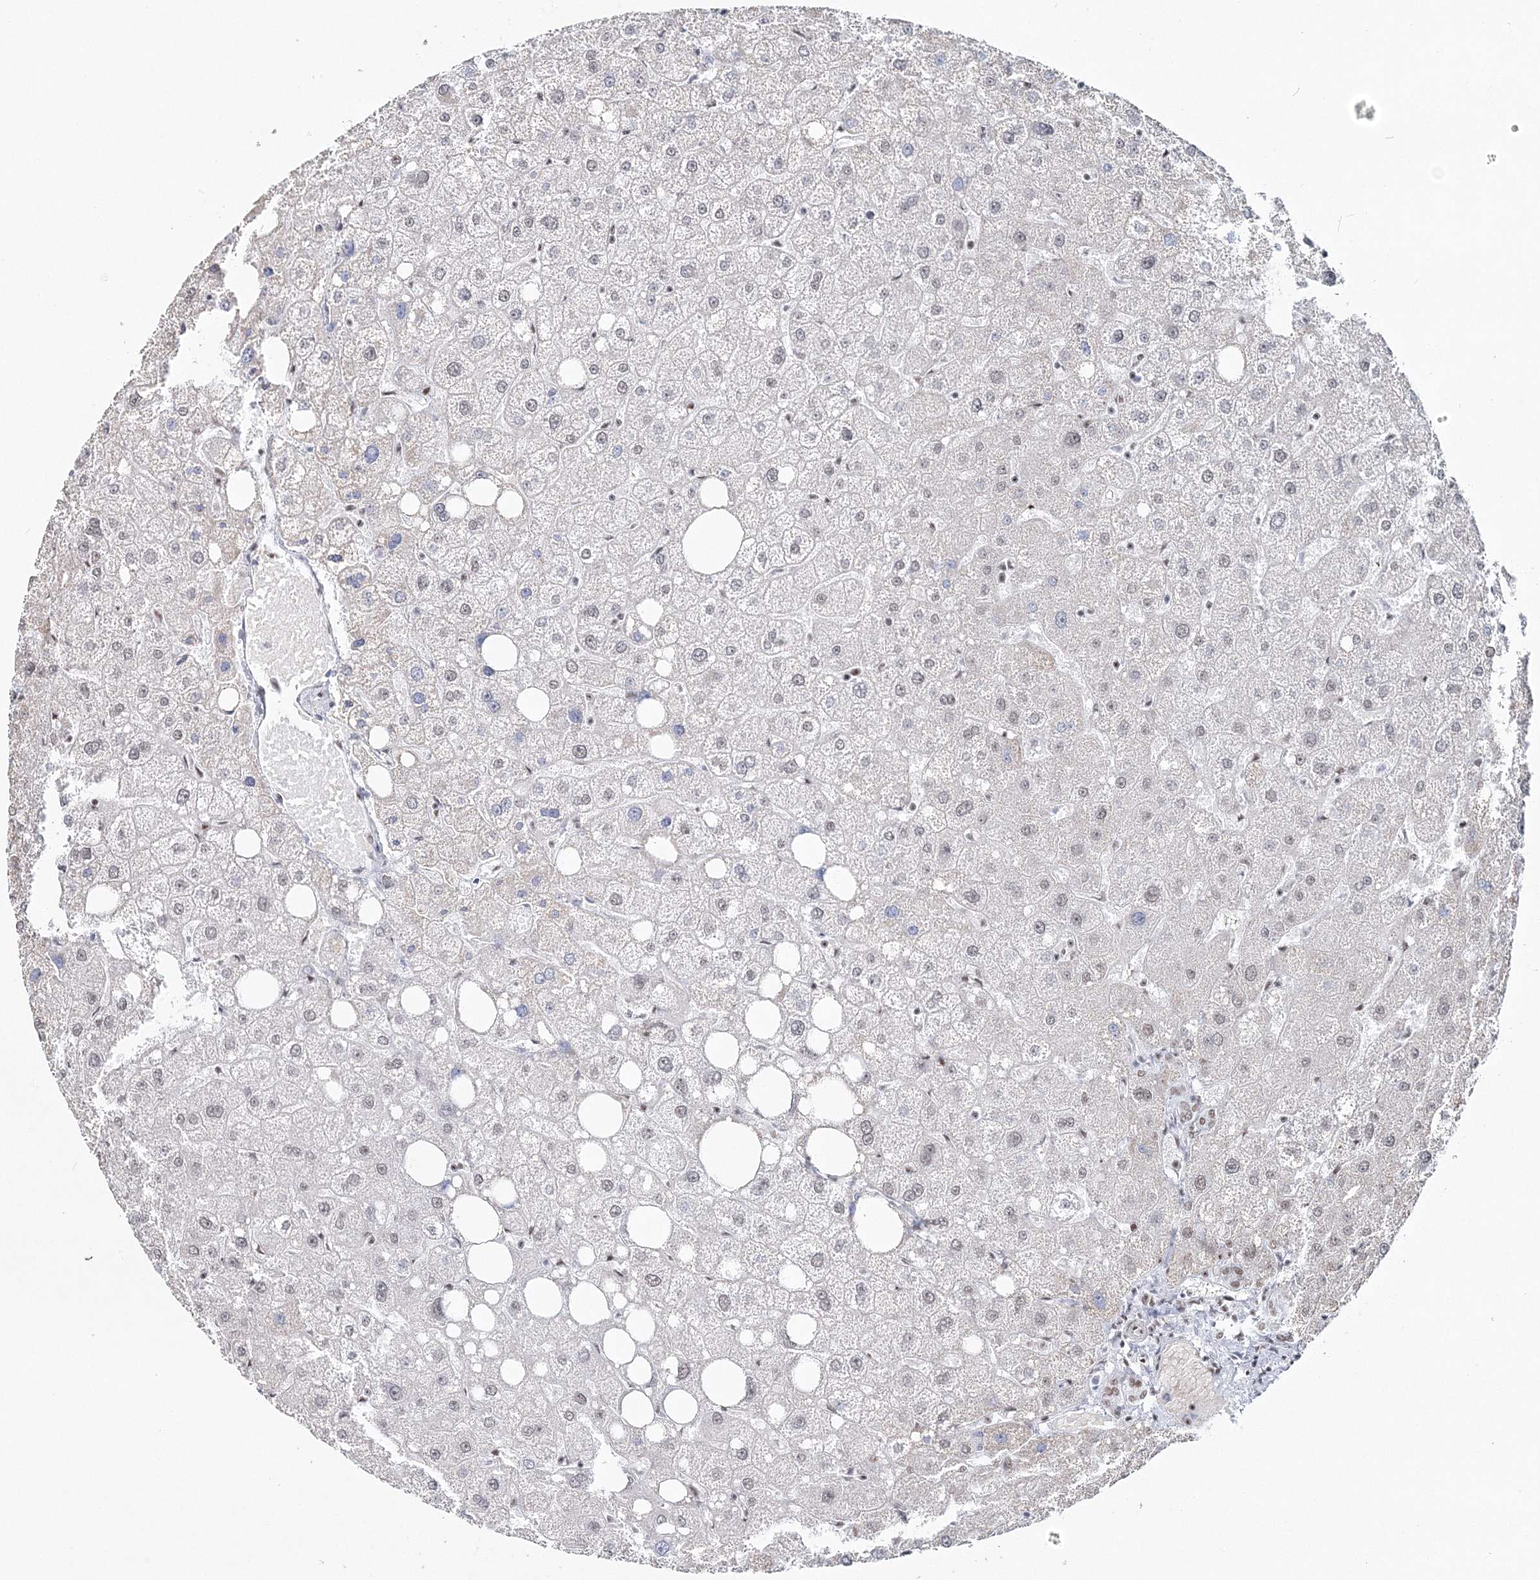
{"staining": {"intensity": "negative", "quantity": "none", "location": "none"}, "tissue": "liver", "cell_type": "Cholangiocytes", "image_type": "normal", "snomed": [{"axis": "morphology", "description": "Normal tissue, NOS"}, {"axis": "topography", "description": "Liver"}], "caption": "An immunohistochemistry photomicrograph of unremarkable liver is shown. There is no staining in cholangiocytes of liver. (DAB immunohistochemistry, high magnification).", "gene": "ENSG00000290315", "patient": {"sex": "male", "age": 73}}